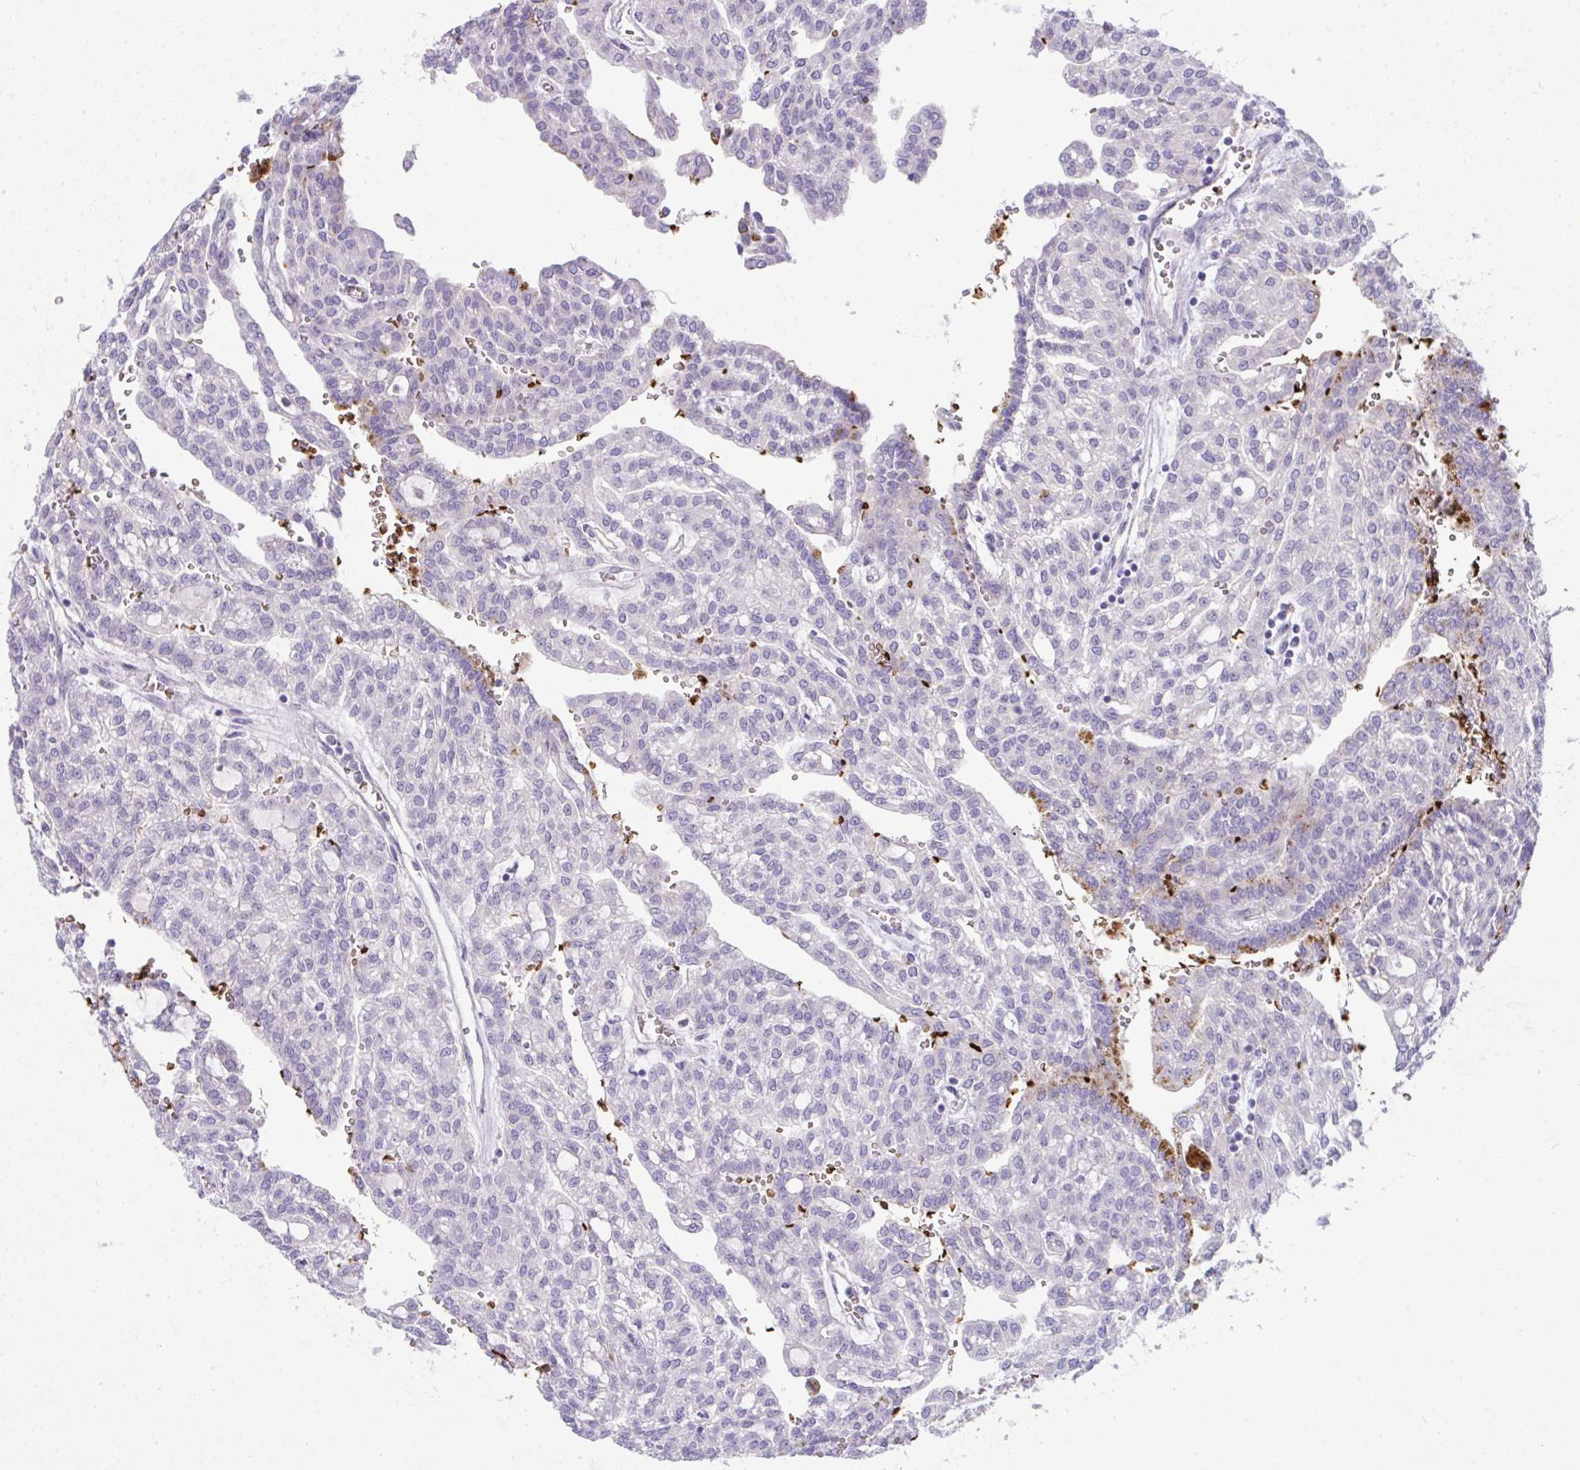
{"staining": {"intensity": "negative", "quantity": "none", "location": "none"}, "tissue": "renal cancer", "cell_type": "Tumor cells", "image_type": "cancer", "snomed": [{"axis": "morphology", "description": "Adenocarcinoma, NOS"}, {"axis": "topography", "description": "Kidney"}], "caption": "A high-resolution image shows immunohistochemistry staining of renal adenocarcinoma, which shows no significant positivity in tumor cells. (DAB immunohistochemistry visualized using brightfield microscopy, high magnification).", "gene": "SPTB", "patient": {"sex": "male", "age": 63}}